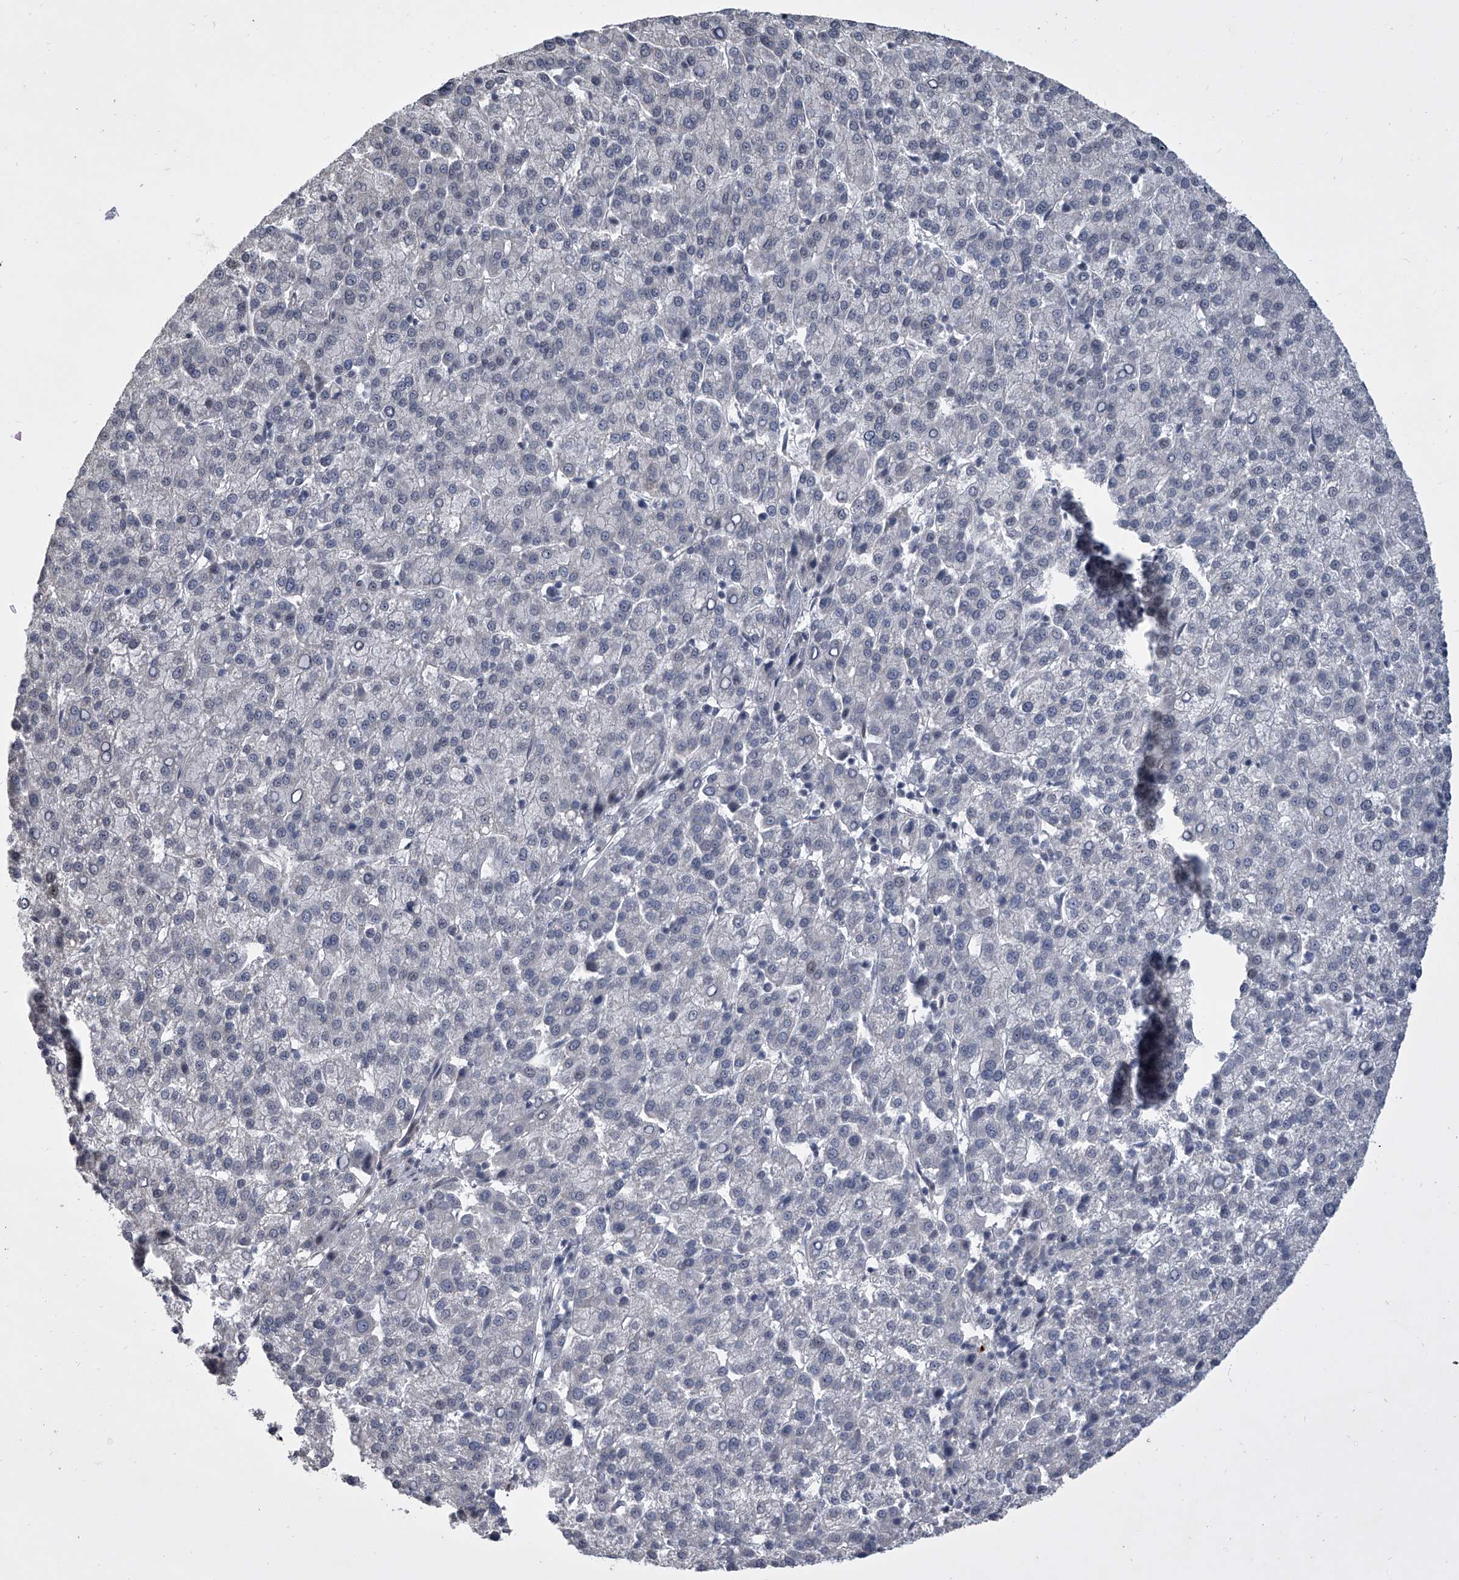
{"staining": {"intensity": "negative", "quantity": "none", "location": "none"}, "tissue": "liver cancer", "cell_type": "Tumor cells", "image_type": "cancer", "snomed": [{"axis": "morphology", "description": "Carcinoma, Hepatocellular, NOS"}, {"axis": "topography", "description": "Liver"}], "caption": "Liver cancer was stained to show a protein in brown. There is no significant expression in tumor cells.", "gene": "HEATR6", "patient": {"sex": "female", "age": 58}}